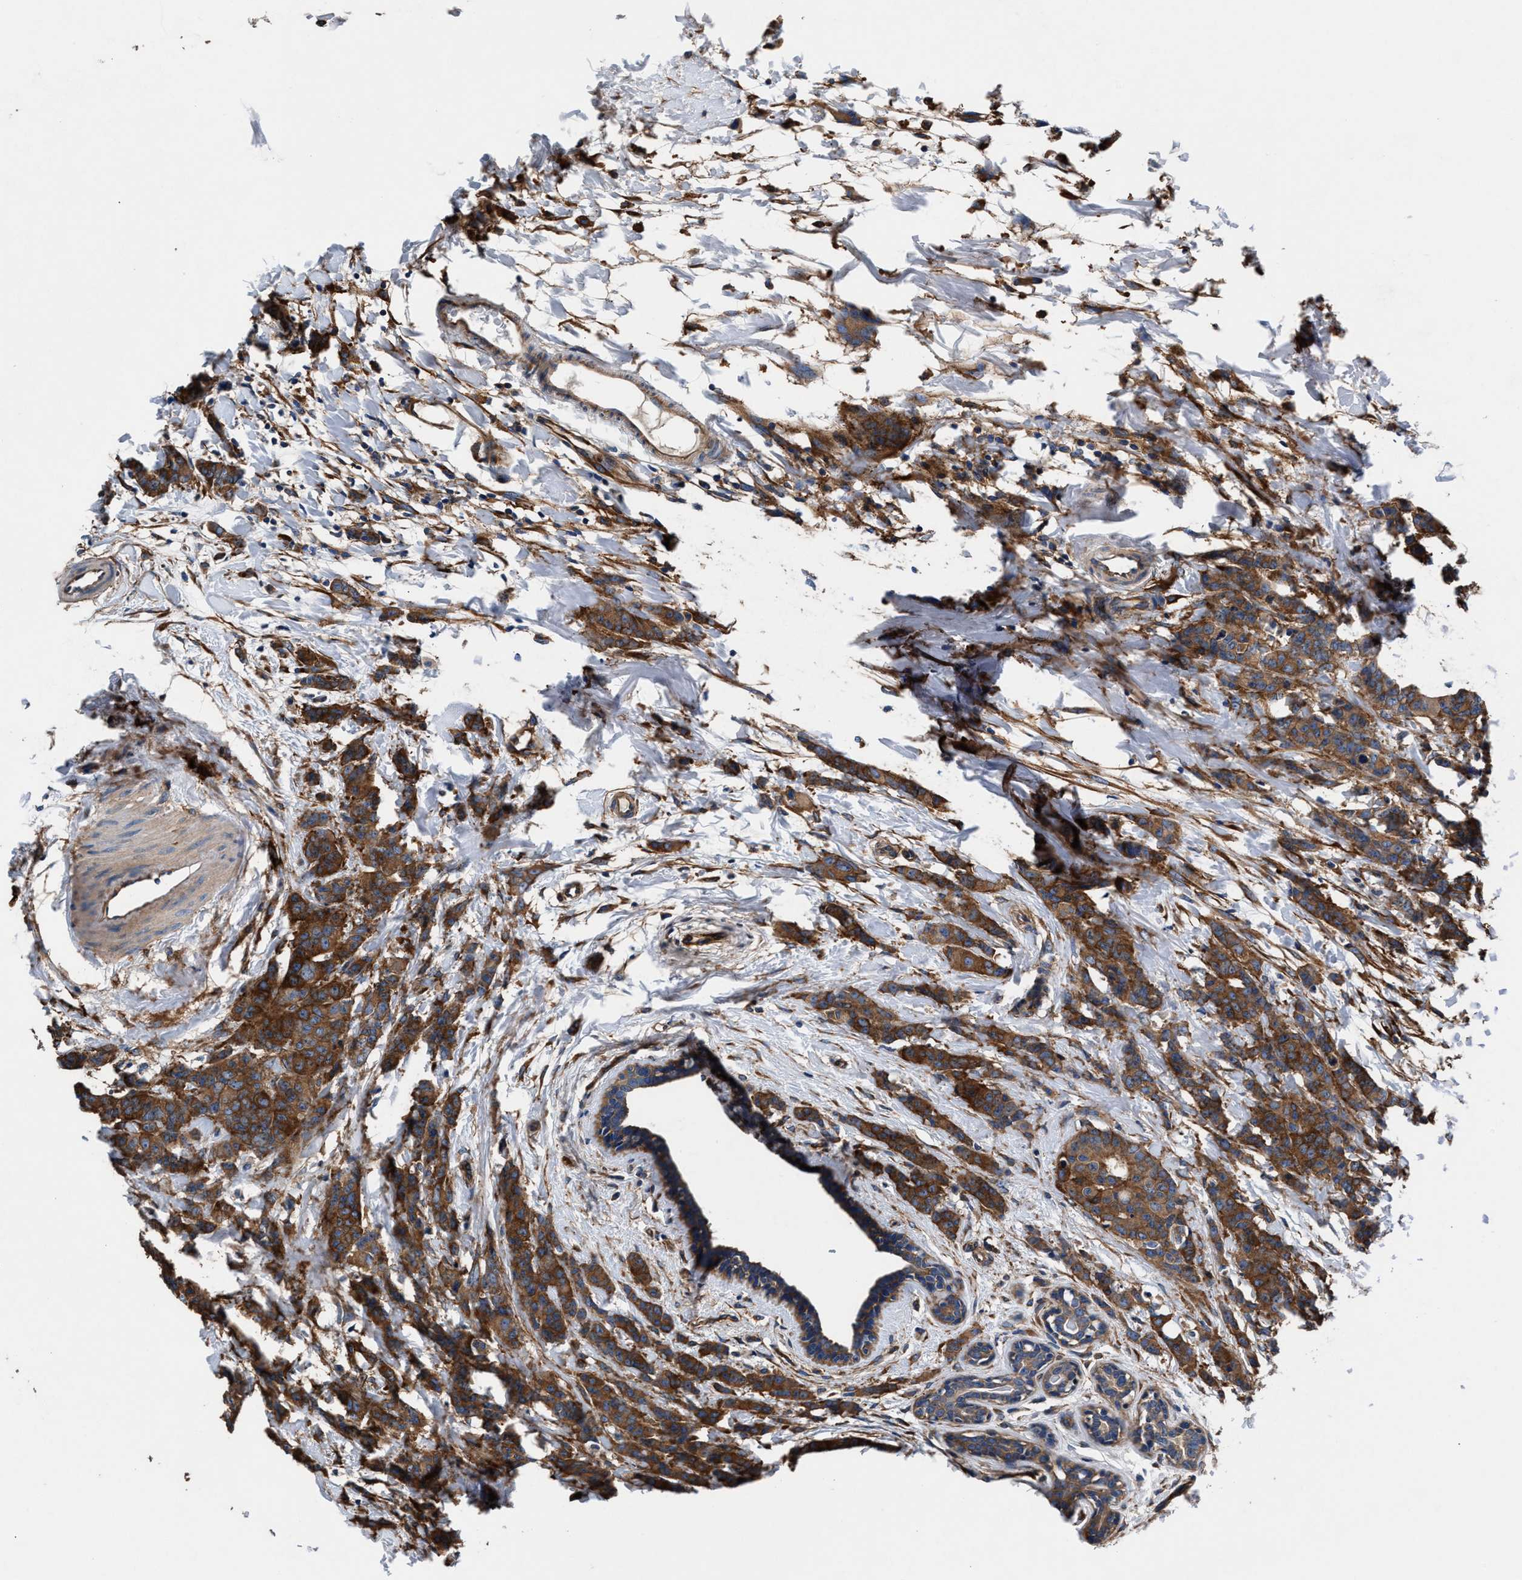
{"staining": {"intensity": "strong", "quantity": ">75%", "location": "cytoplasmic/membranous"}, "tissue": "breast cancer", "cell_type": "Tumor cells", "image_type": "cancer", "snomed": [{"axis": "morphology", "description": "Normal tissue, NOS"}, {"axis": "morphology", "description": "Duct carcinoma"}, {"axis": "topography", "description": "Breast"}], "caption": "An image showing strong cytoplasmic/membranous positivity in approximately >75% of tumor cells in breast cancer (infiltrating ductal carcinoma), as visualized by brown immunohistochemical staining.", "gene": "SH3GL1", "patient": {"sex": "female", "age": 40}}